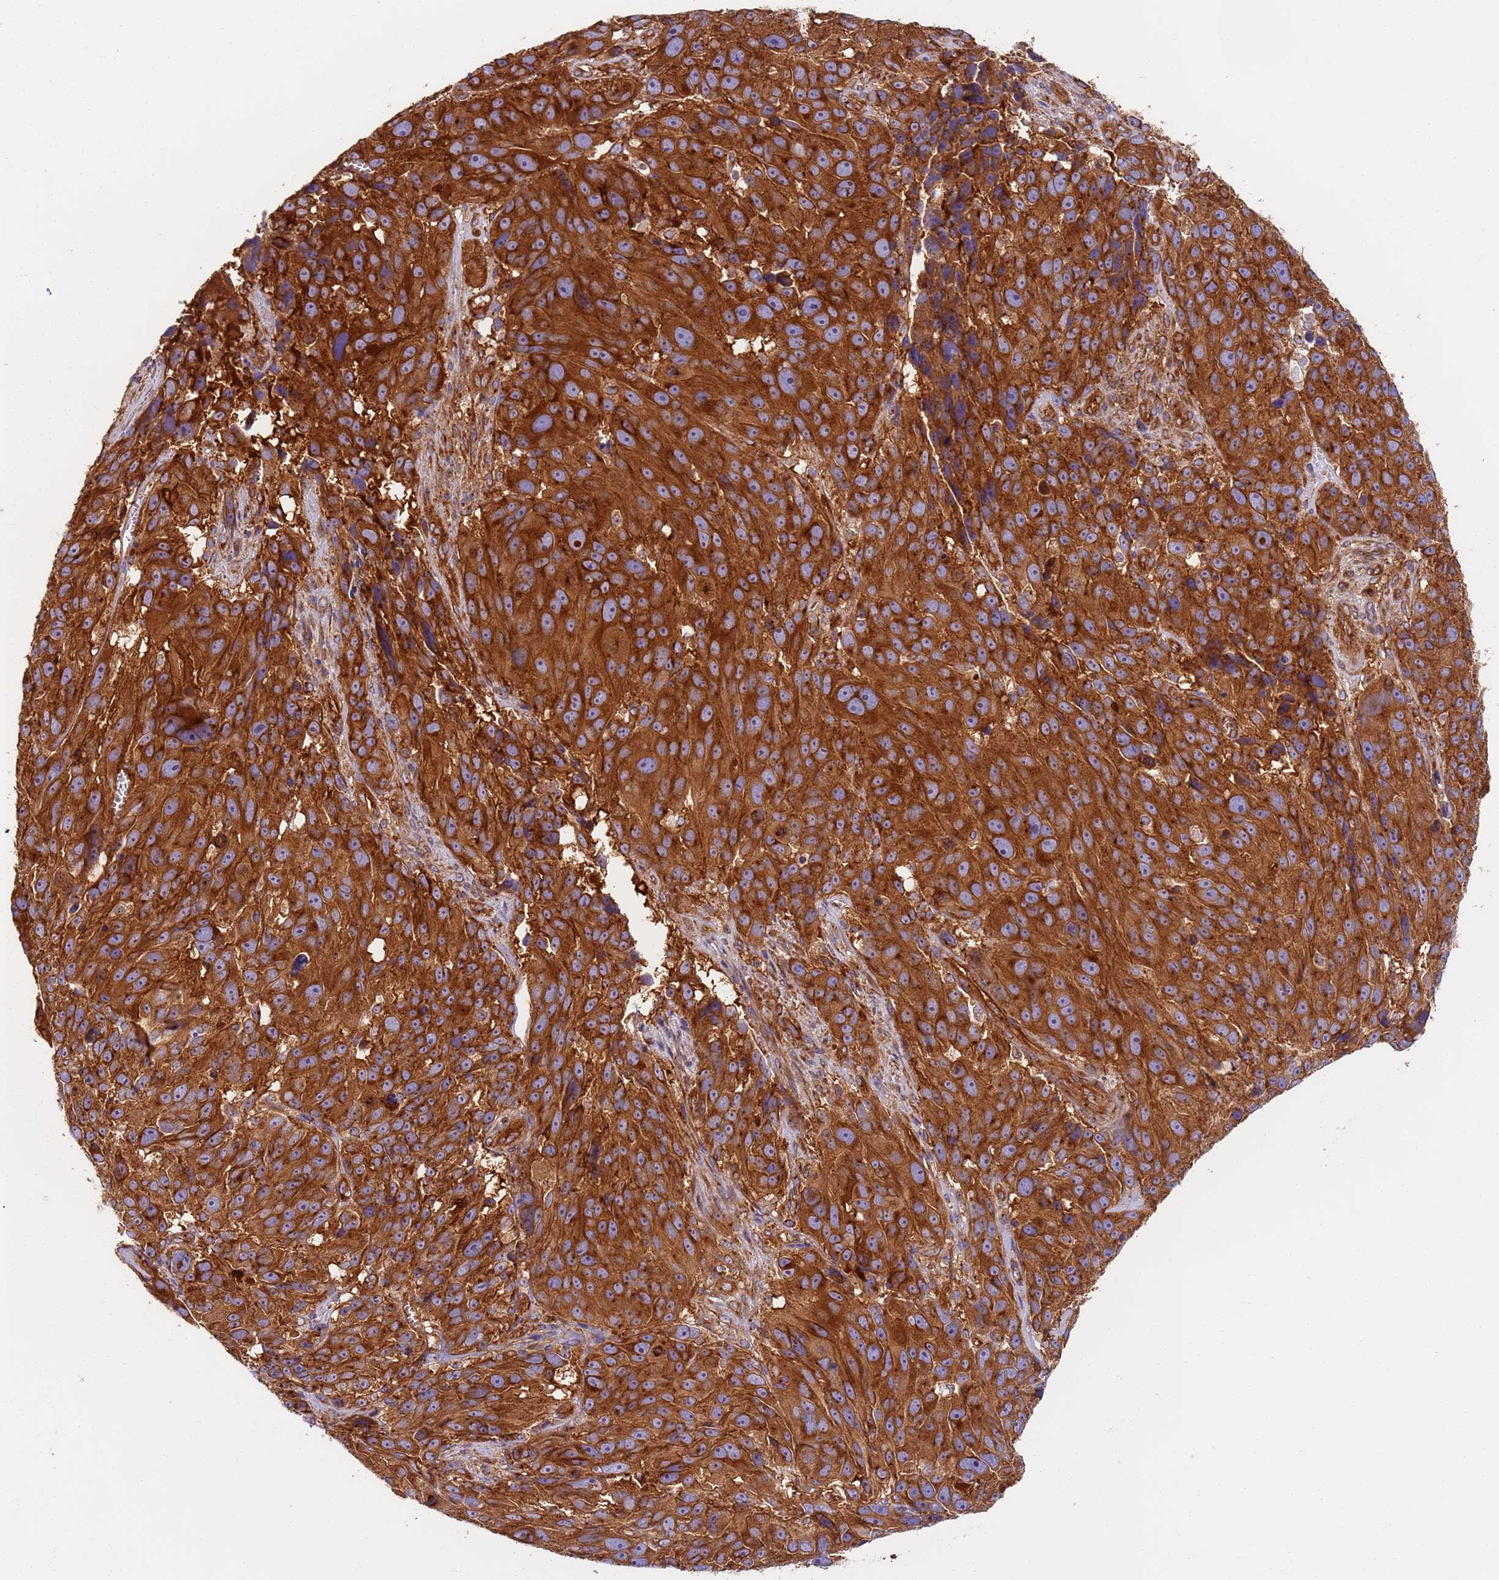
{"staining": {"intensity": "strong", "quantity": ">75%", "location": "cytoplasmic/membranous"}, "tissue": "melanoma", "cell_type": "Tumor cells", "image_type": "cancer", "snomed": [{"axis": "morphology", "description": "Malignant melanoma, NOS"}, {"axis": "topography", "description": "Skin"}], "caption": "Immunohistochemical staining of melanoma displays high levels of strong cytoplasmic/membranous expression in approximately >75% of tumor cells.", "gene": "DYNC1I2", "patient": {"sex": "male", "age": 84}}